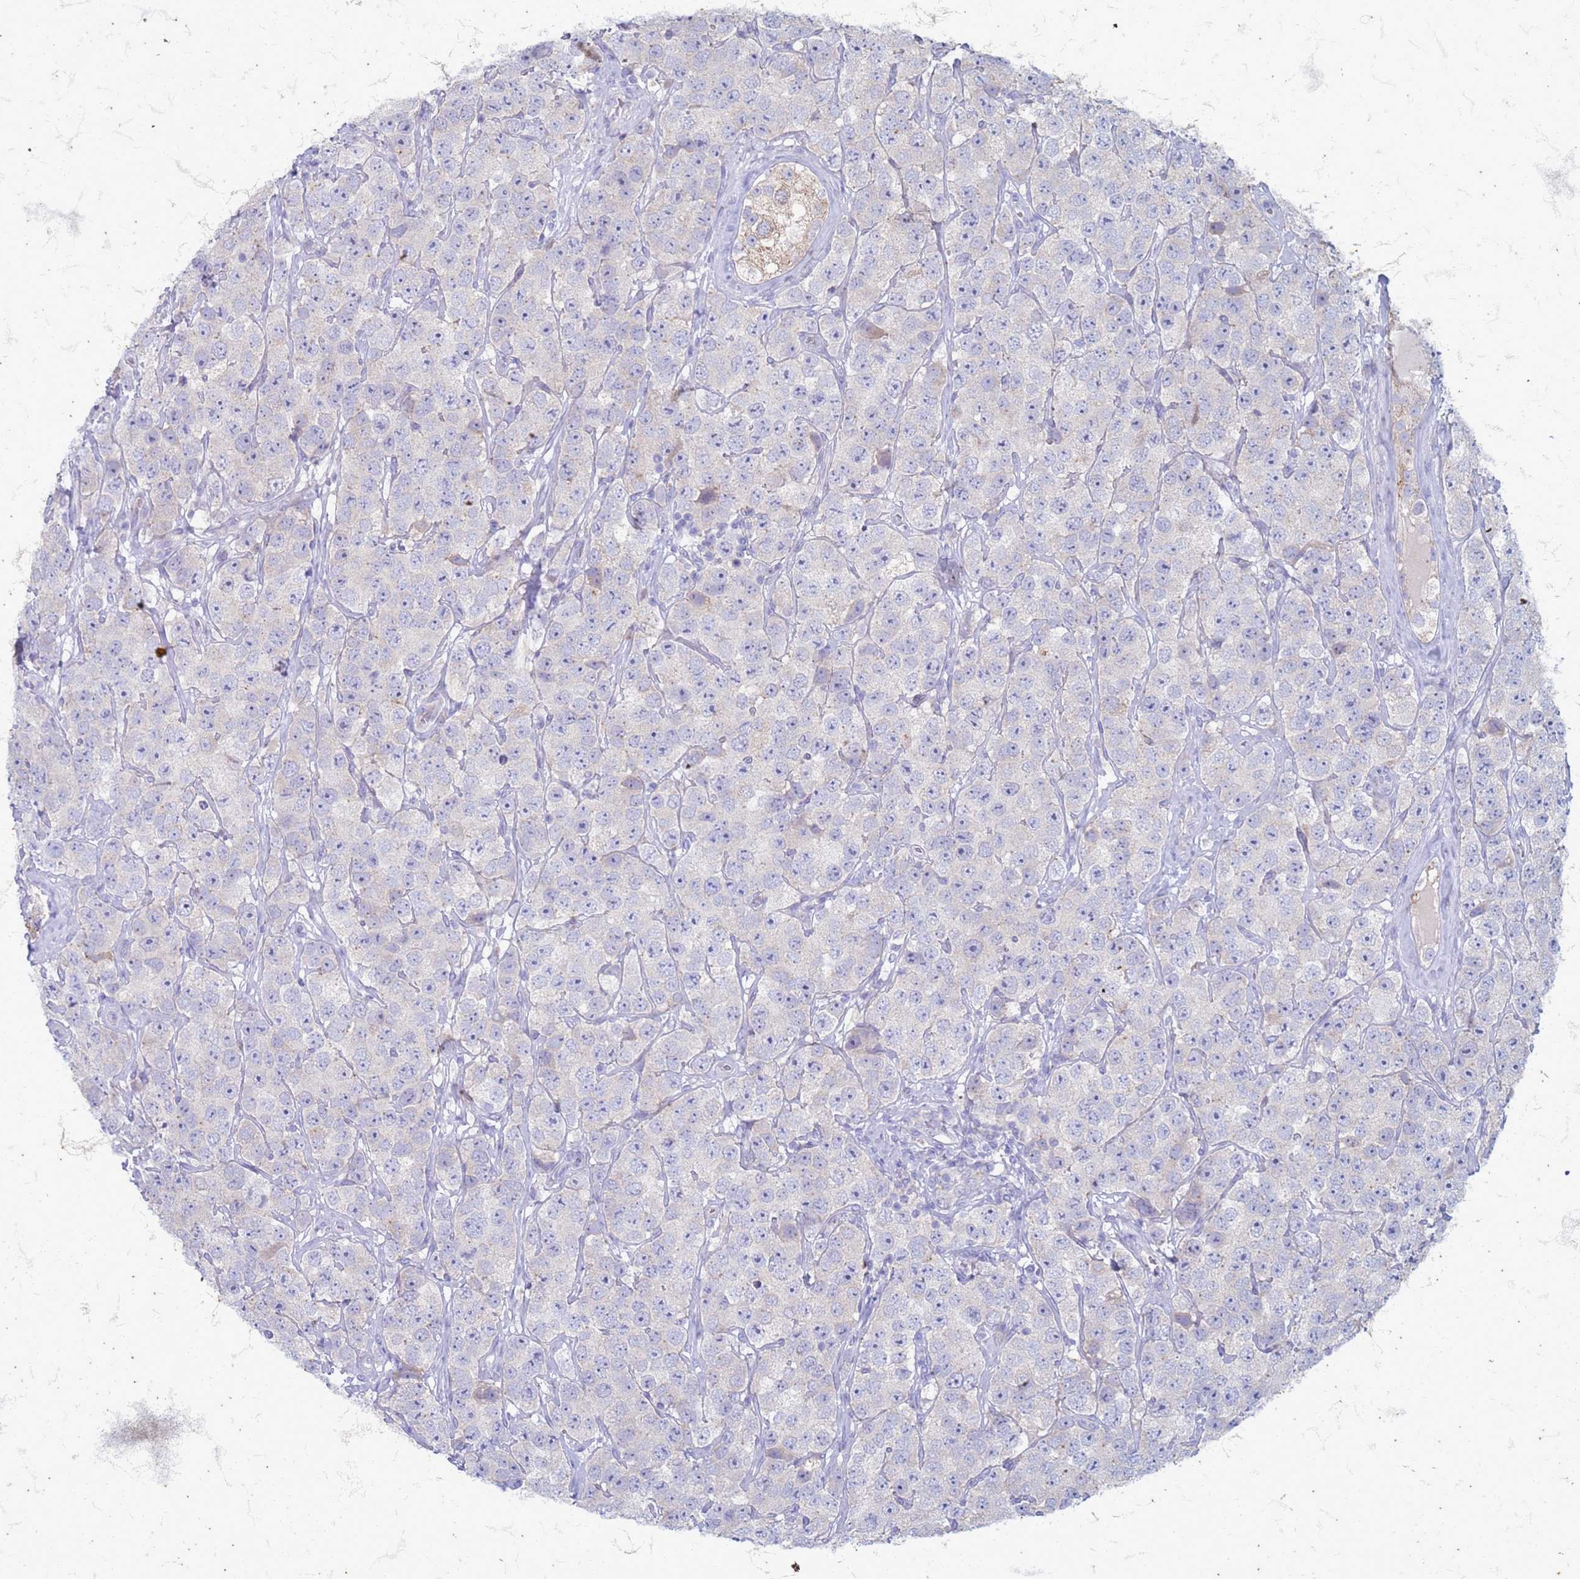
{"staining": {"intensity": "negative", "quantity": "none", "location": "none"}, "tissue": "testis cancer", "cell_type": "Tumor cells", "image_type": "cancer", "snomed": [{"axis": "morphology", "description": "Seminoma, NOS"}, {"axis": "topography", "description": "Testis"}], "caption": "This is a image of IHC staining of testis cancer, which shows no positivity in tumor cells.", "gene": "SUCO", "patient": {"sex": "male", "age": 28}}